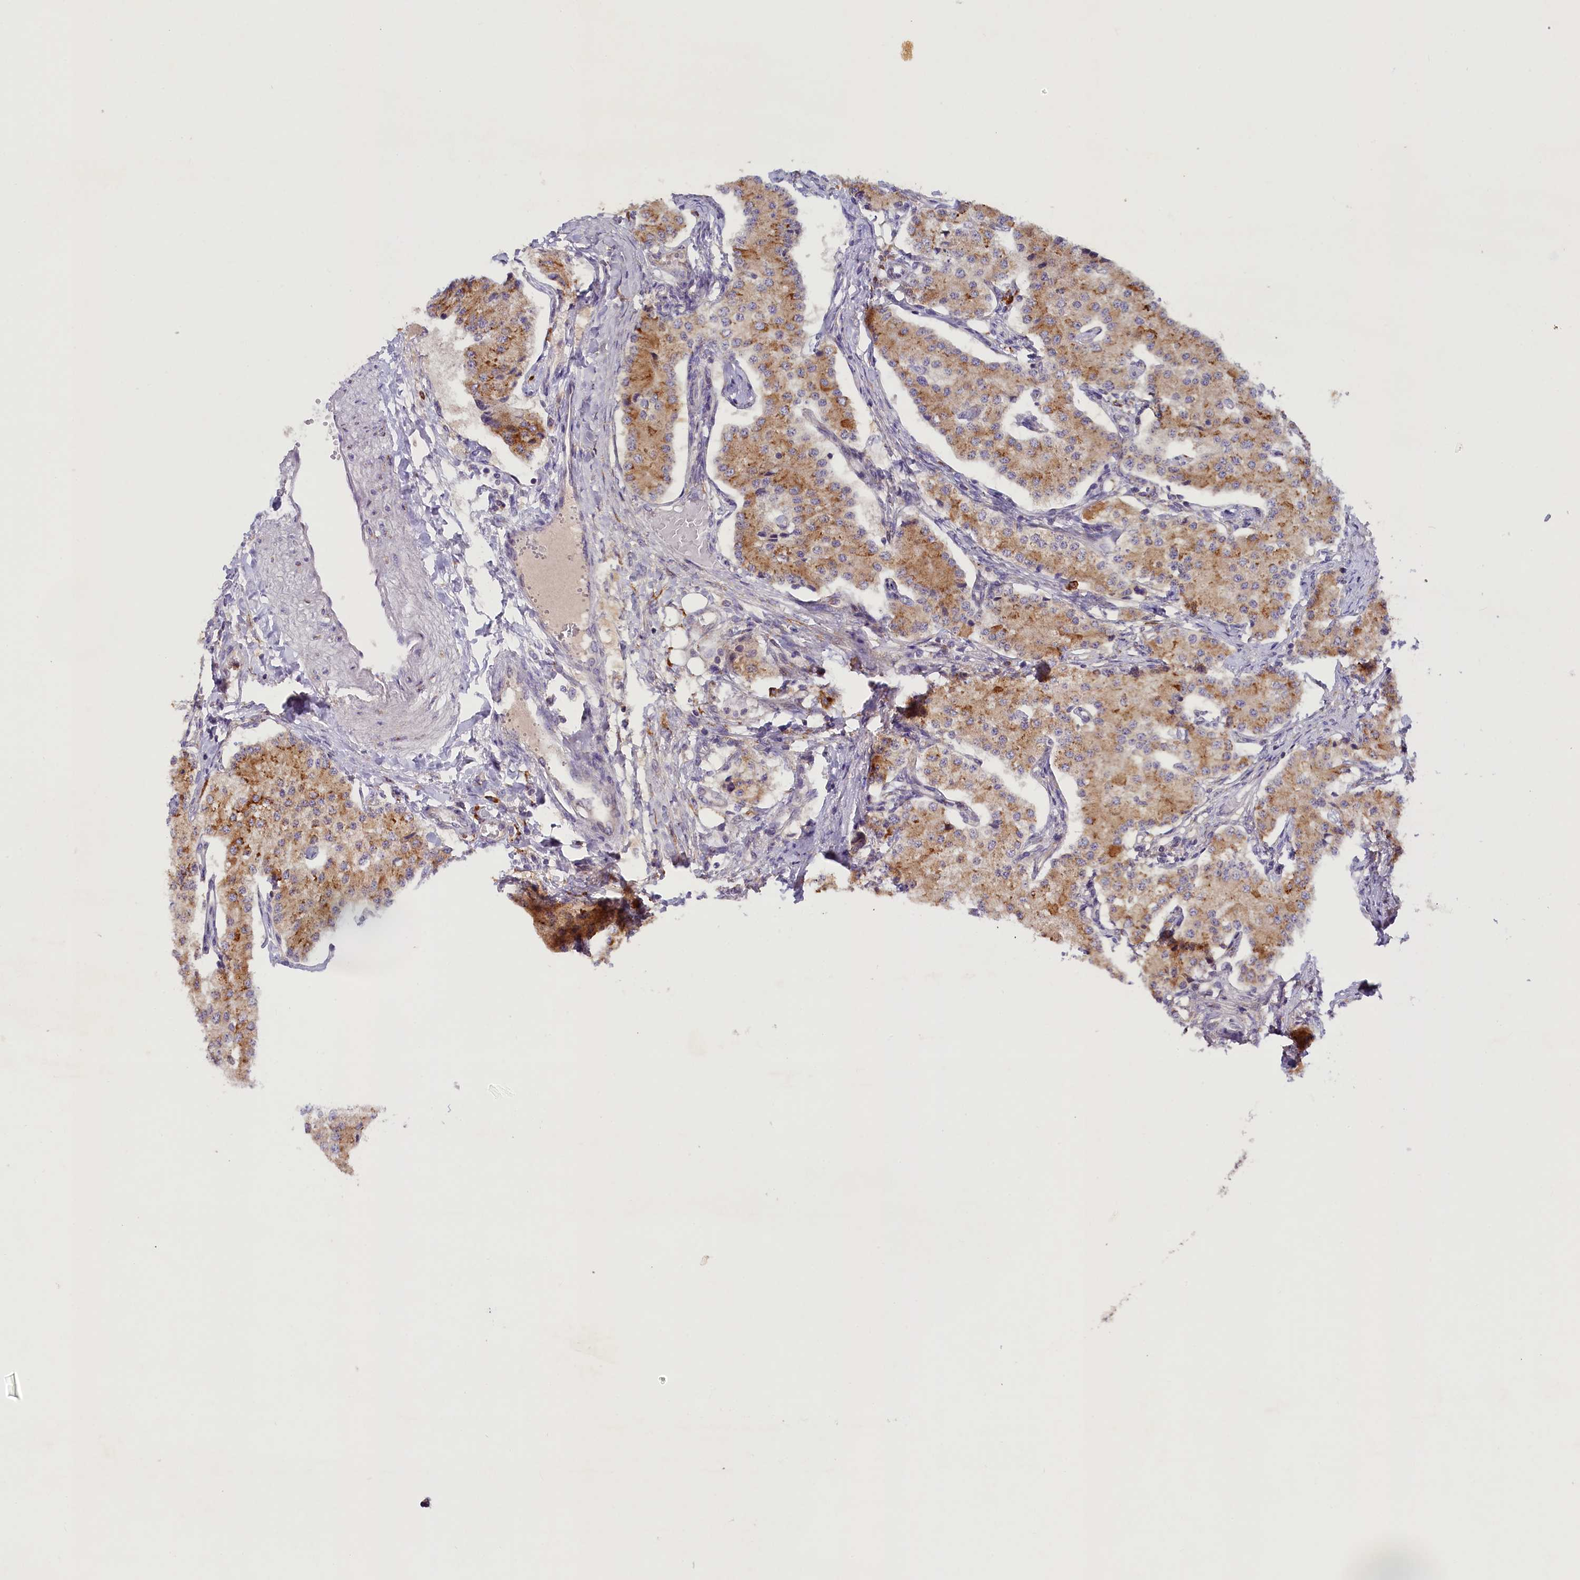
{"staining": {"intensity": "moderate", "quantity": ">75%", "location": "cytoplasmic/membranous"}, "tissue": "carcinoid", "cell_type": "Tumor cells", "image_type": "cancer", "snomed": [{"axis": "morphology", "description": "Carcinoid, malignant, NOS"}, {"axis": "topography", "description": "Colon"}], "caption": "About >75% of tumor cells in carcinoid (malignant) reveal moderate cytoplasmic/membranous protein positivity as visualized by brown immunohistochemical staining.", "gene": "SSC5D", "patient": {"sex": "female", "age": 52}}